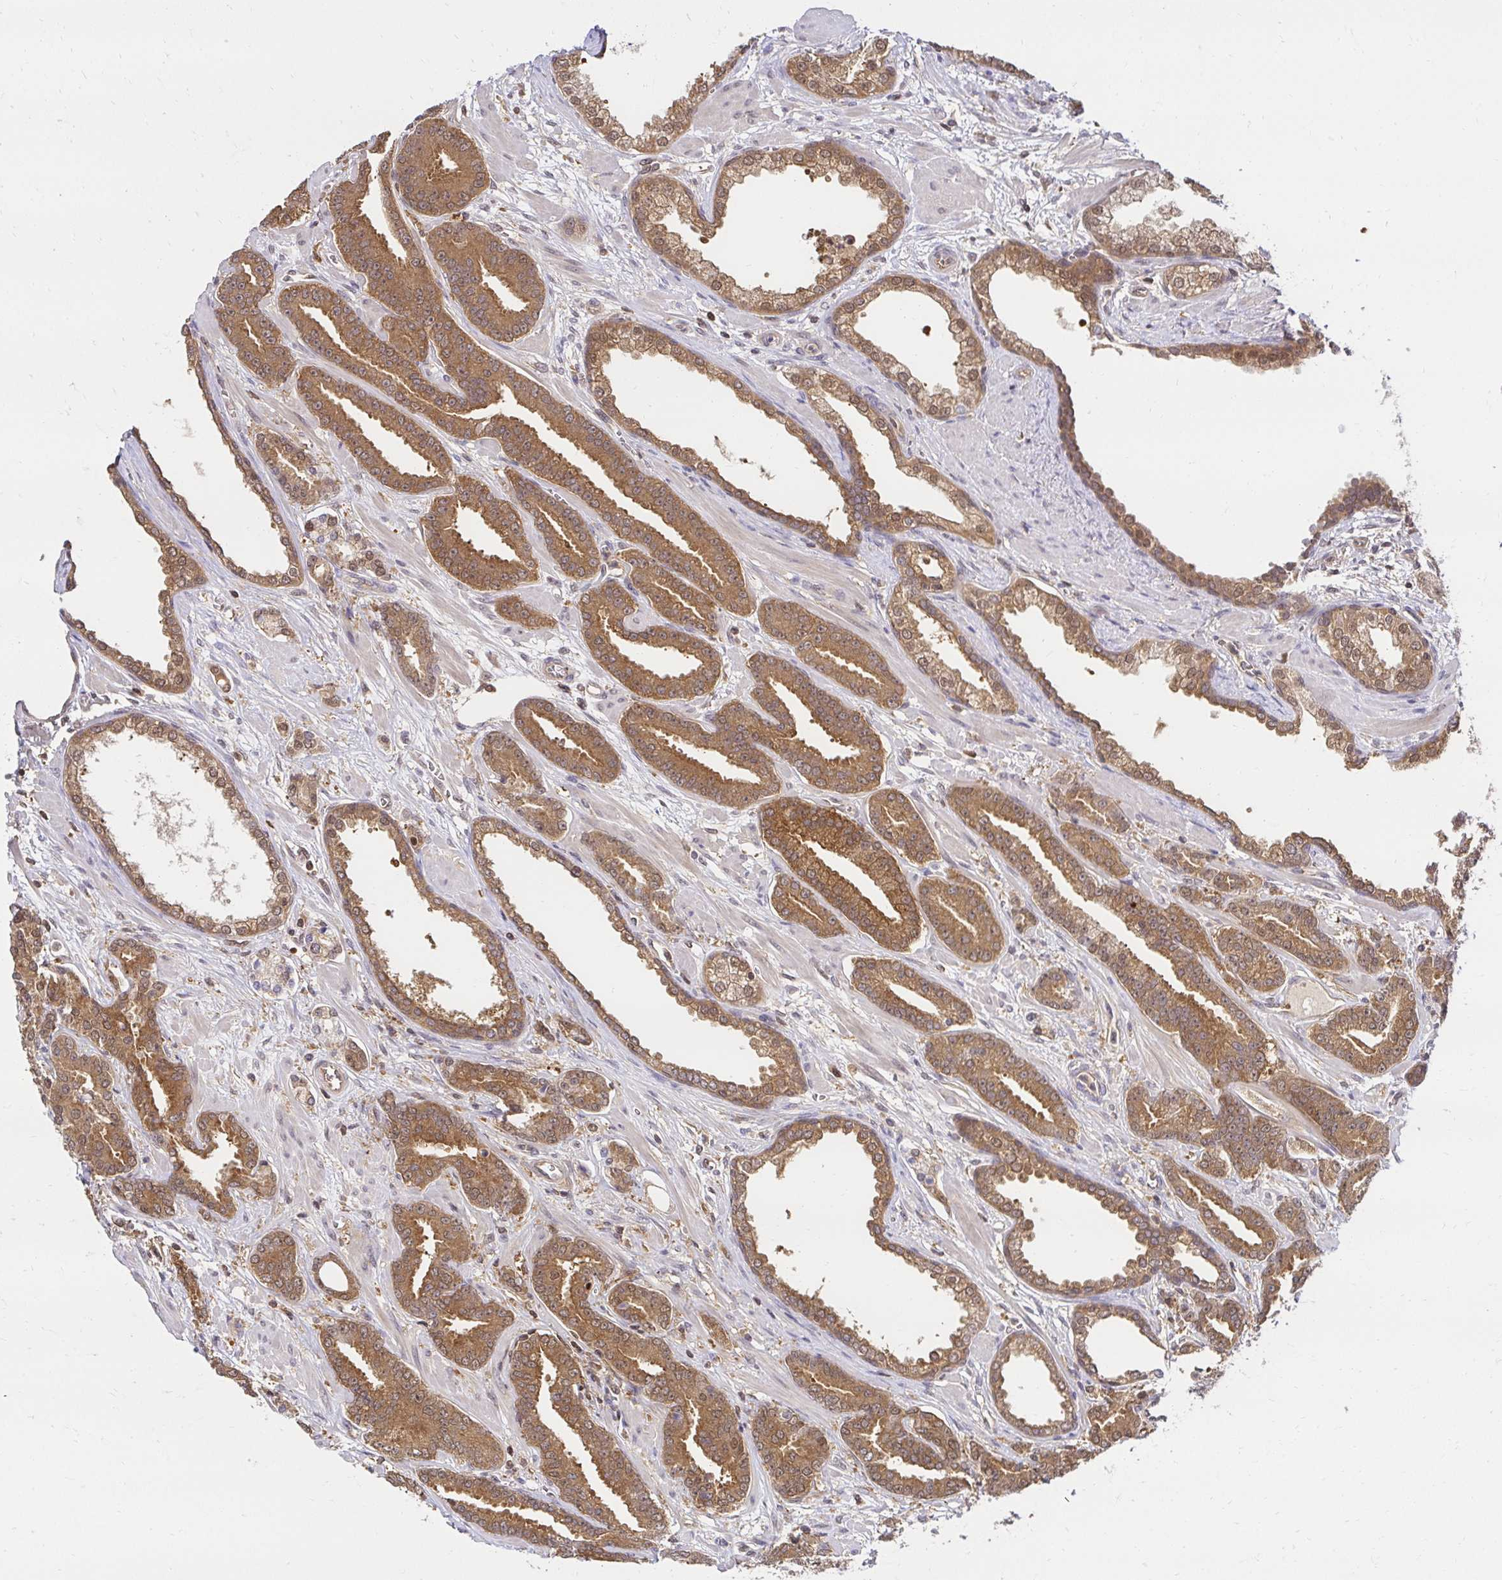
{"staining": {"intensity": "moderate", "quantity": ">75%", "location": "cytoplasmic/membranous,nuclear"}, "tissue": "prostate cancer", "cell_type": "Tumor cells", "image_type": "cancer", "snomed": [{"axis": "morphology", "description": "Adenocarcinoma, High grade"}, {"axis": "topography", "description": "Prostate"}], "caption": "A photomicrograph of human prostate cancer stained for a protein displays moderate cytoplasmic/membranous and nuclear brown staining in tumor cells.", "gene": "PSMA4", "patient": {"sex": "male", "age": 60}}